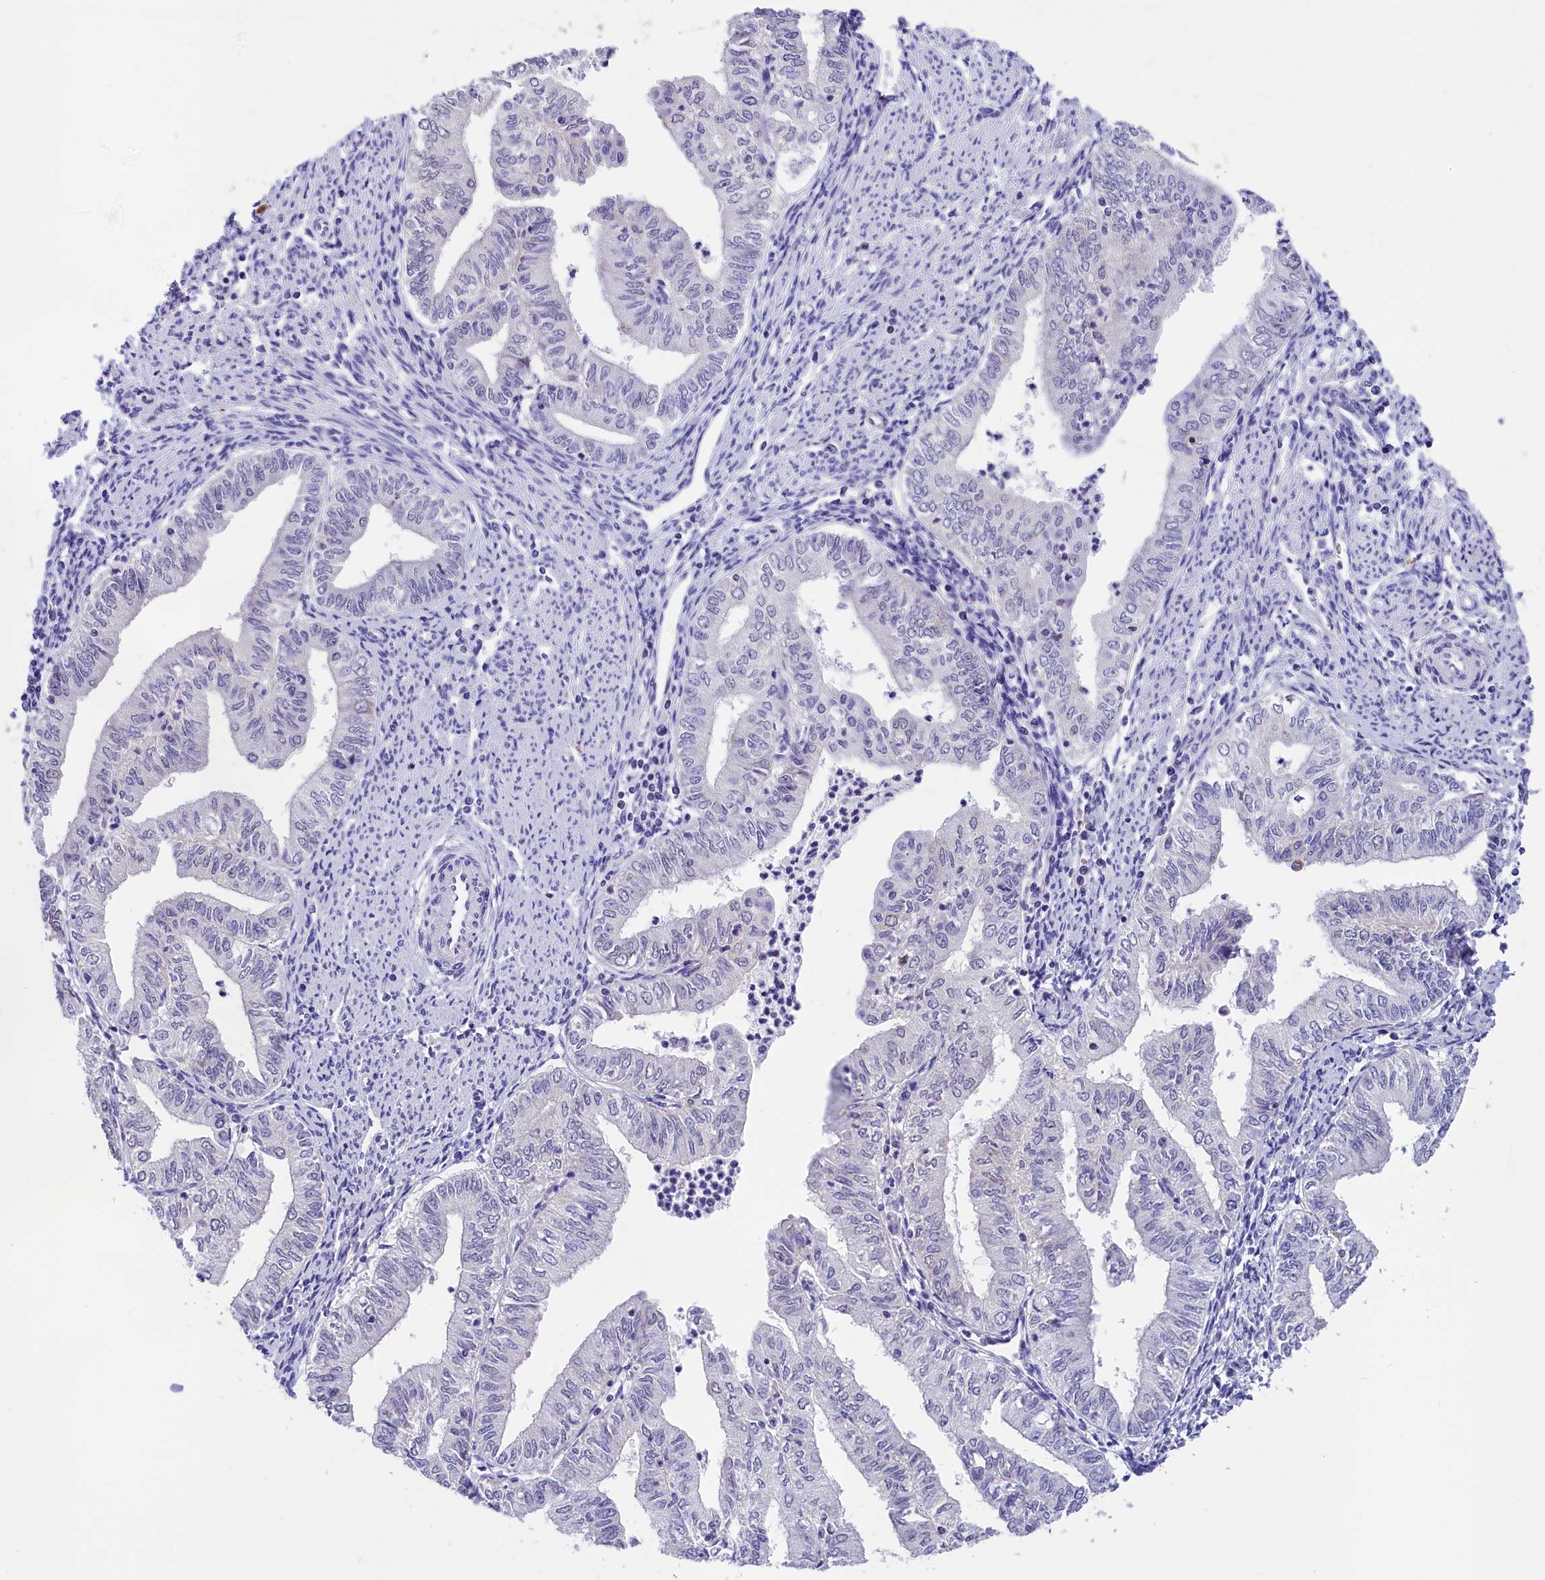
{"staining": {"intensity": "negative", "quantity": "none", "location": "none"}, "tissue": "endometrial cancer", "cell_type": "Tumor cells", "image_type": "cancer", "snomed": [{"axis": "morphology", "description": "Adenocarcinoma, NOS"}, {"axis": "topography", "description": "Endometrium"}], "caption": "DAB (3,3'-diaminobenzidine) immunohistochemical staining of endometrial adenocarcinoma shows no significant expression in tumor cells. (DAB IHC visualized using brightfield microscopy, high magnification).", "gene": "ABAT", "patient": {"sex": "female", "age": 66}}